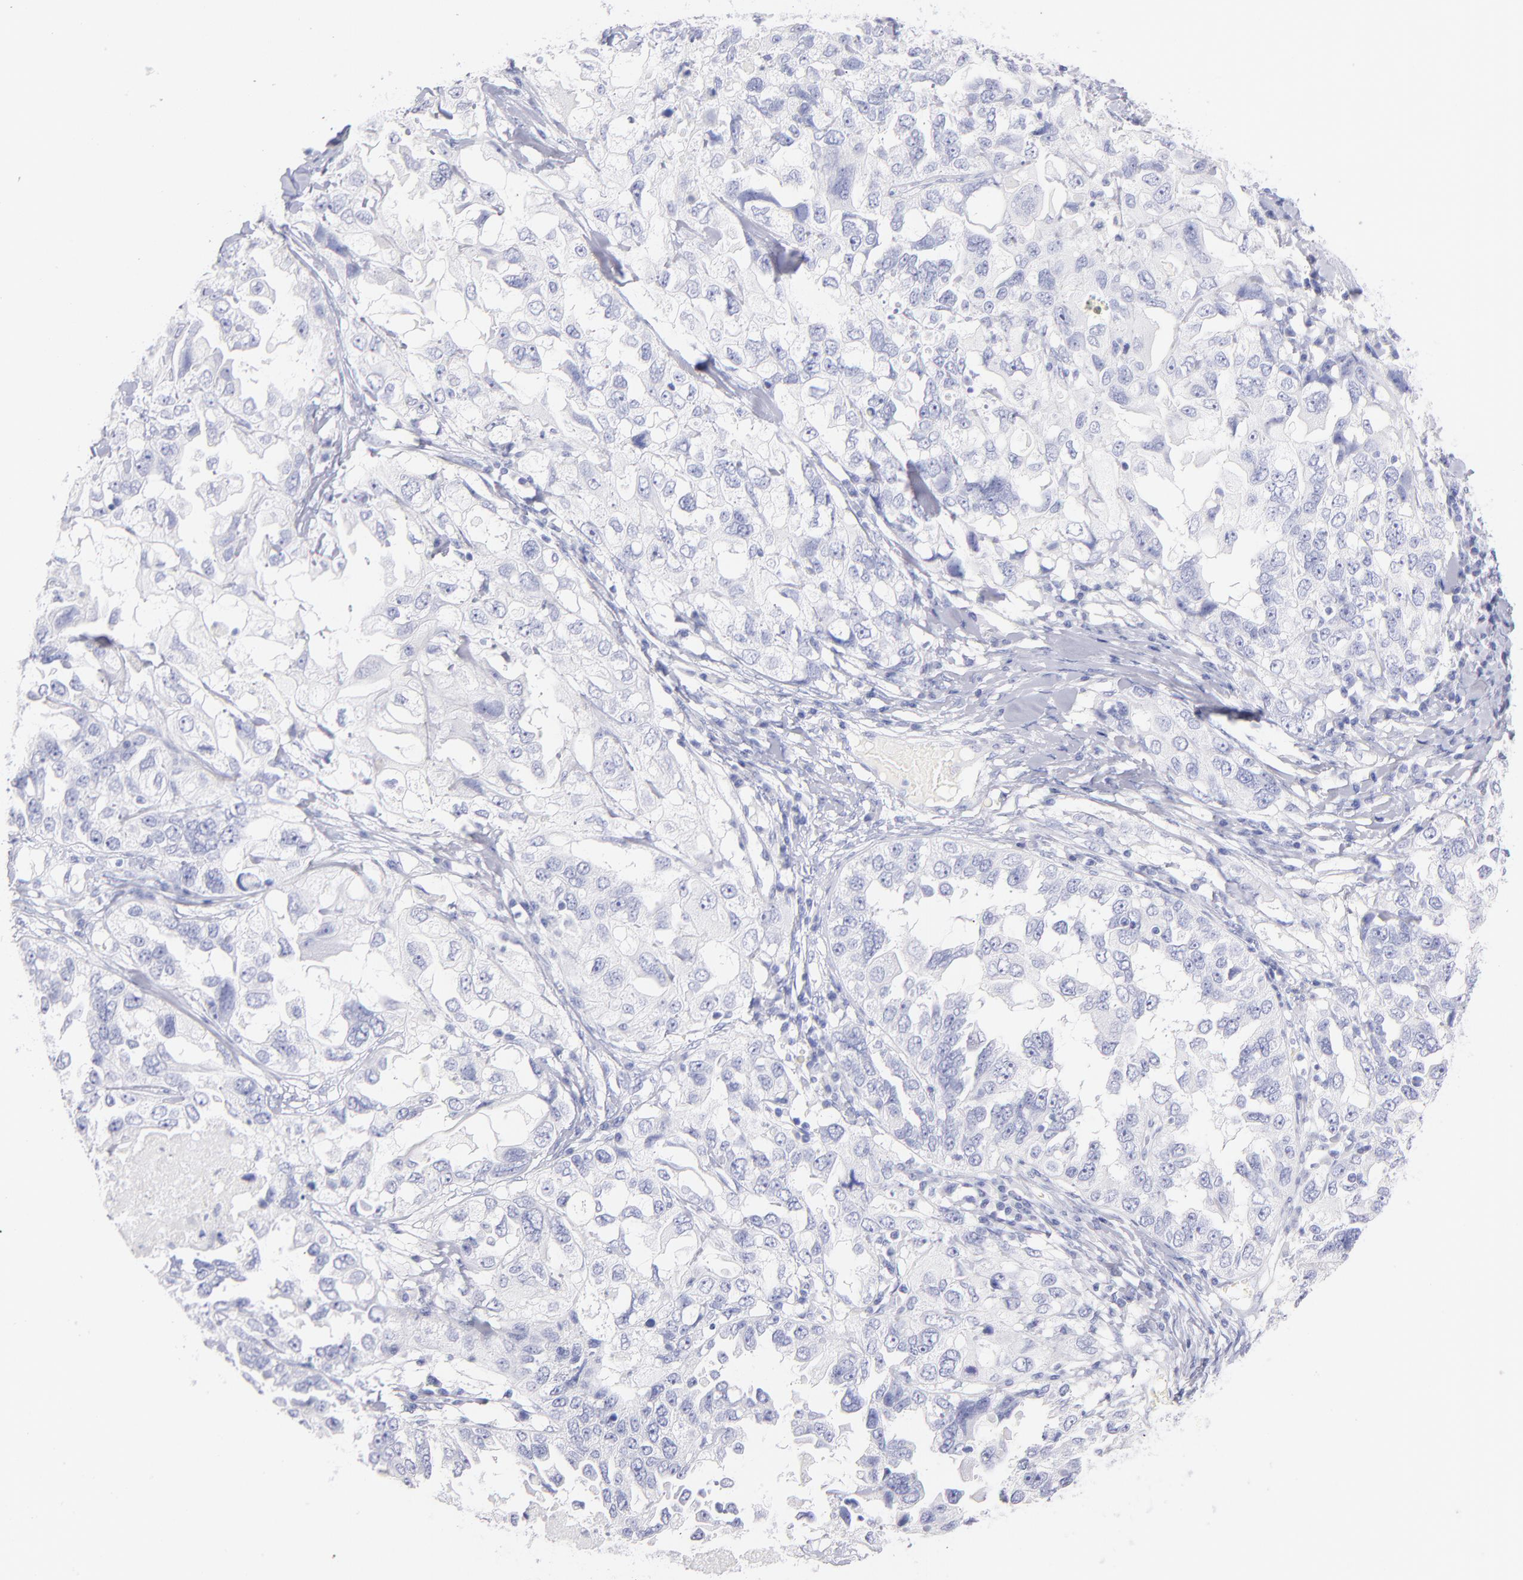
{"staining": {"intensity": "negative", "quantity": "none", "location": "none"}, "tissue": "ovarian cancer", "cell_type": "Tumor cells", "image_type": "cancer", "snomed": [{"axis": "morphology", "description": "Cystadenocarcinoma, serous, NOS"}, {"axis": "topography", "description": "Ovary"}], "caption": "An image of human ovarian cancer (serous cystadenocarcinoma) is negative for staining in tumor cells. (Immunohistochemistry (ihc), brightfield microscopy, high magnification).", "gene": "SCGN", "patient": {"sex": "female", "age": 82}}